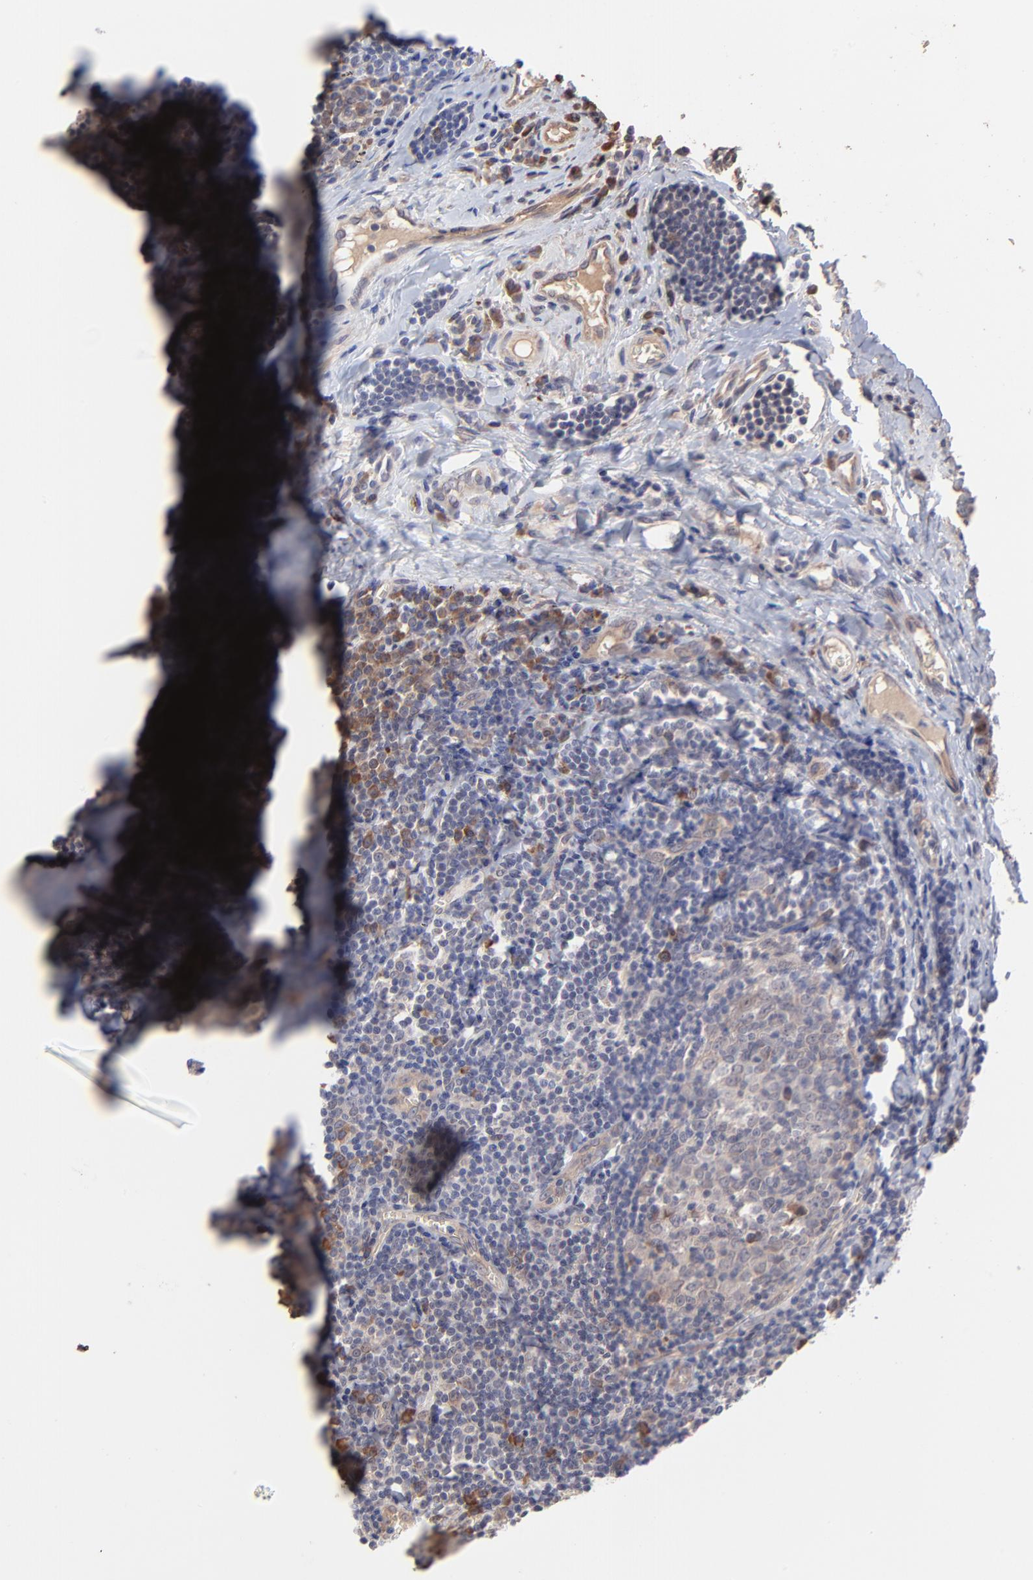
{"staining": {"intensity": "moderate", "quantity": "25%-75%", "location": "cytoplasmic/membranous"}, "tissue": "oral mucosa", "cell_type": "Squamous epithelial cells", "image_type": "normal", "snomed": [{"axis": "morphology", "description": "Normal tissue, NOS"}, {"axis": "topography", "description": "Oral tissue"}], "caption": "Brown immunohistochemical staining in benign oral mucosa displays moderate cytoplasmic/membranous positivity in about 25%-75% of squamous epithelial cells. Nuclei are stained in blue.", "gene": "CHL1", "patient": {"sex": "male", "age": 20}}